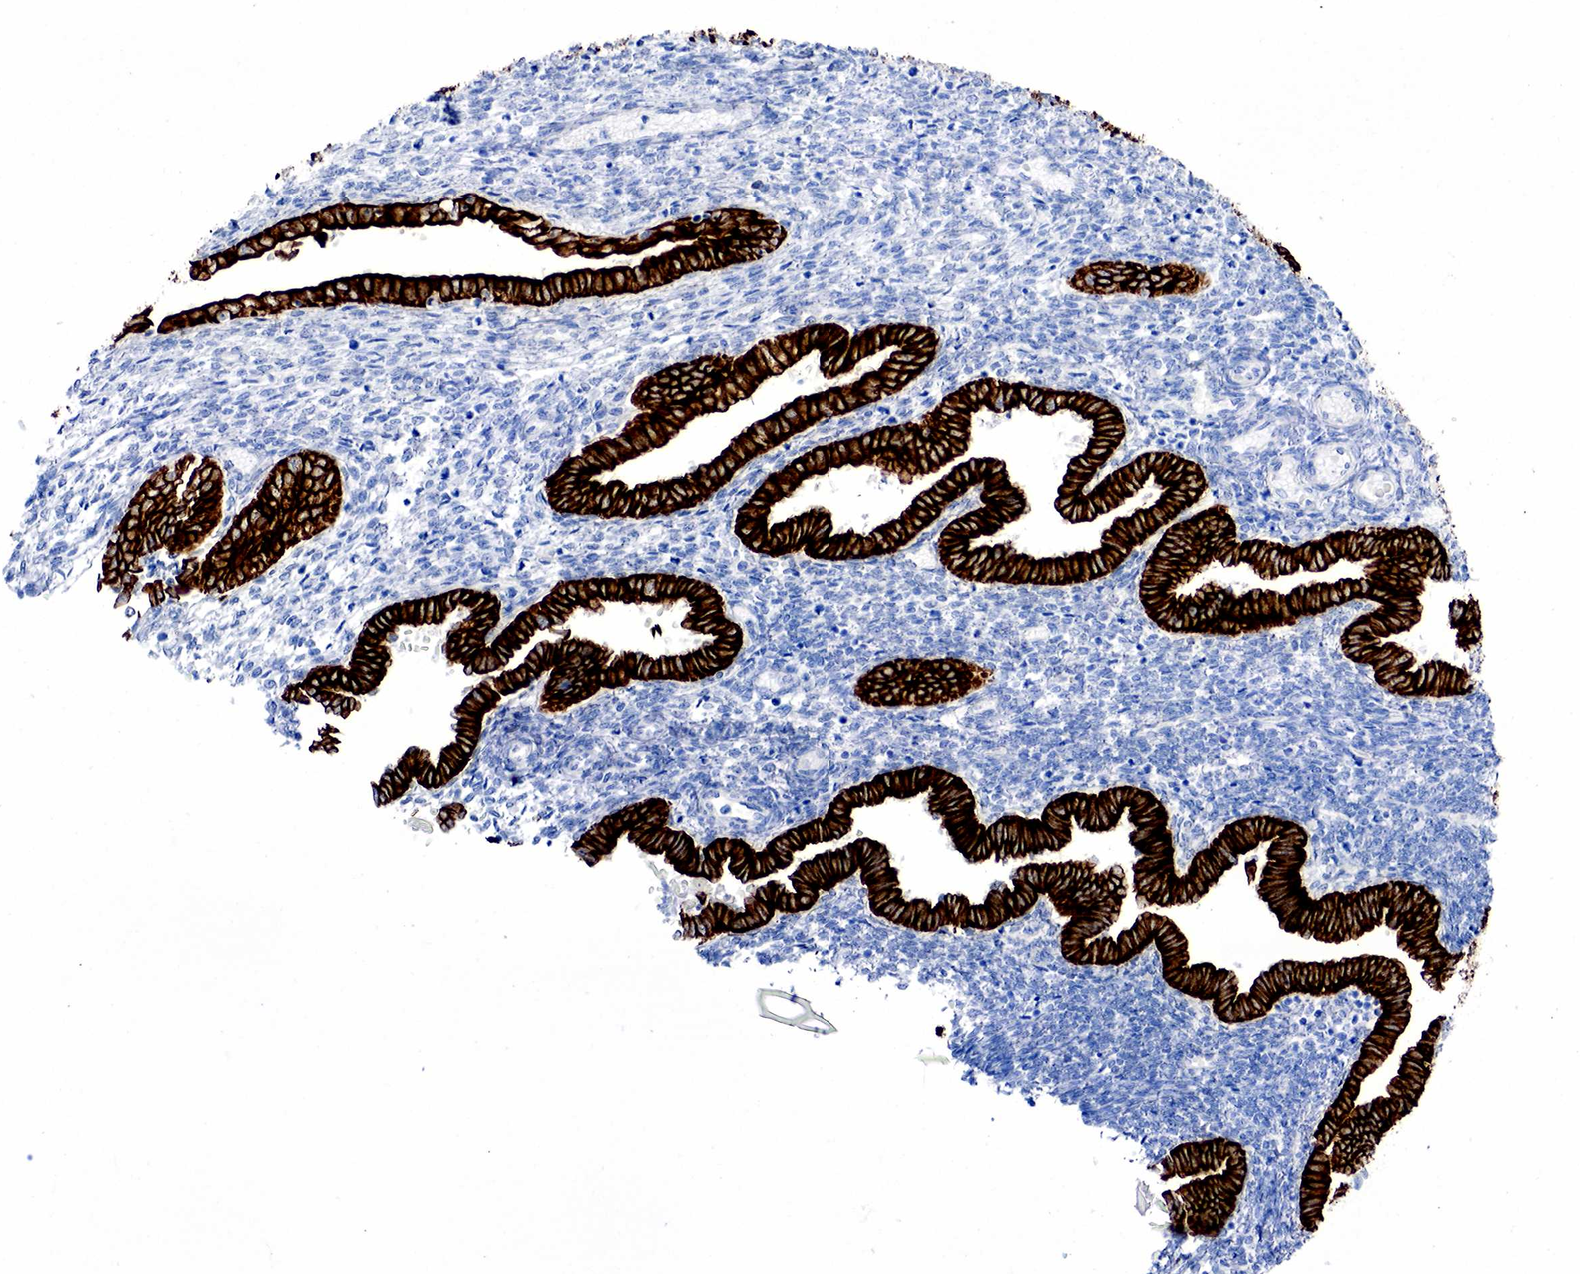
{"staining": {"intensity": "negative", "quantity": "none", "location": "none"}, "tissue": "endometrium", "cell_type": "Cells in endometrial stroma", "image_type": "normal", "snomed": [{"axis": "morphology", "description": "Normal tissue, NOS"}, {"axis": "topography", "description": "Endometrium"}], "caption": "High magnification brightfield microscopy of benign endometrium stained with DAB (brown) and counterstained with hematoxylin (blue): cells in endometrial stroma show no significant expression.", "gene": "KRT18", "patient": {"sex": "female", "age": 36}}